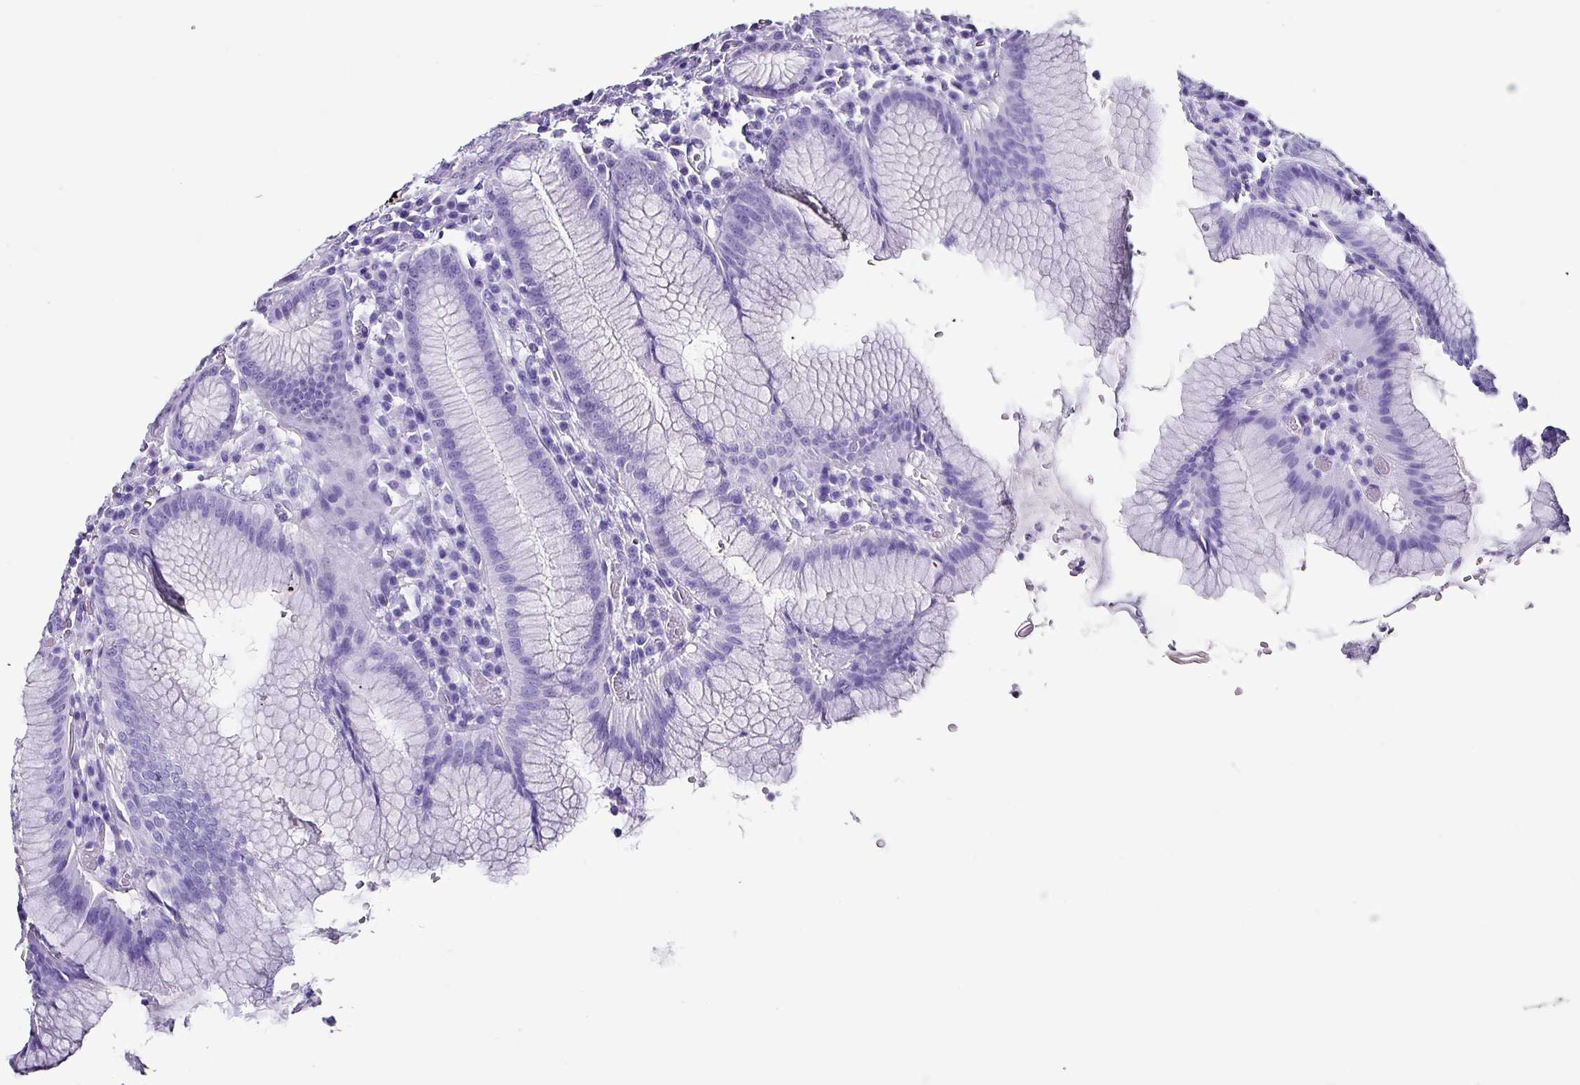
{"staining": {"intensity": "negative", "quantity": "none", "location": "none"}, "tissue": "stomach", "cell_type": "Glandular cells", "image_type": "normal", "snomed": [{"axis": "morphology", "description": "Normal tissue, NOS"}, {"axis": "topography", "description": "Stomach"}], "caption": "Immunohistochemistry photomicrograph of normal stomach stained for a protein (brown), which reveals no expression in glandular cells.", "gene": "KRT6A", "patient": {"sex": "male", "age": 55}}